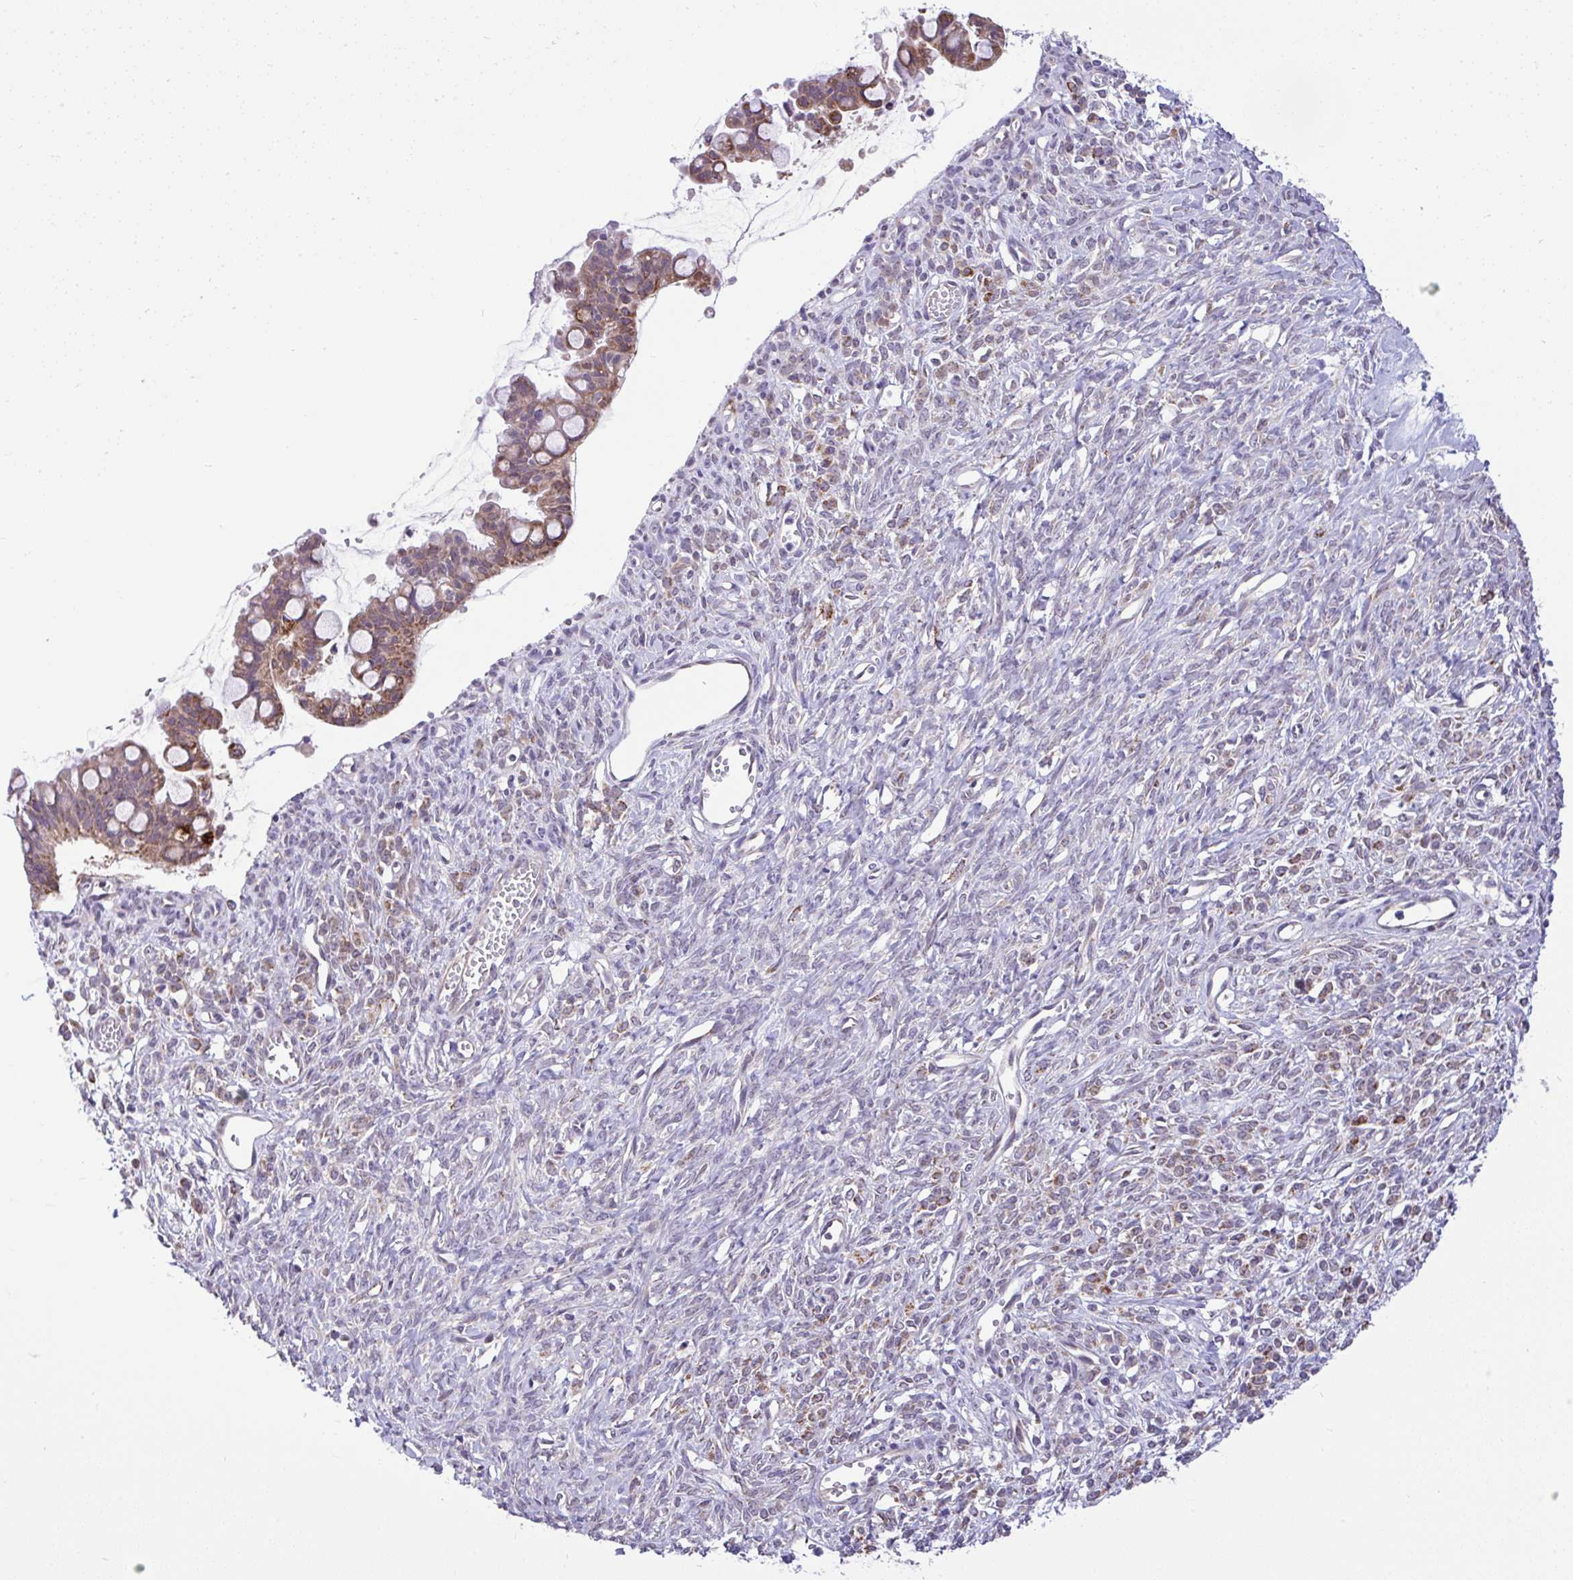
{"staining": {"intensity": "moderate", "quantity": ">75%", "location": "cytoplasmic/membranous"}, "tissue": "ovarian cancer", "cell_type": "Tumor cells", "image_type": "cancer", "snomed": [{"axis": "morphology", "description": "Cystadenocarcinoma, mucinous, NOS"}, {"axis": "topography", "description": "Ovary"}], "caption": "Ovarian mucinous cystadenocarcinoma was stained to show a protein in brown. There is medium levels of moderate cytoplasmic/membranous staining in about >75% of tumor cells.", "gene": "PYCR2", "patient": {"sex": "female", "age": 73}}